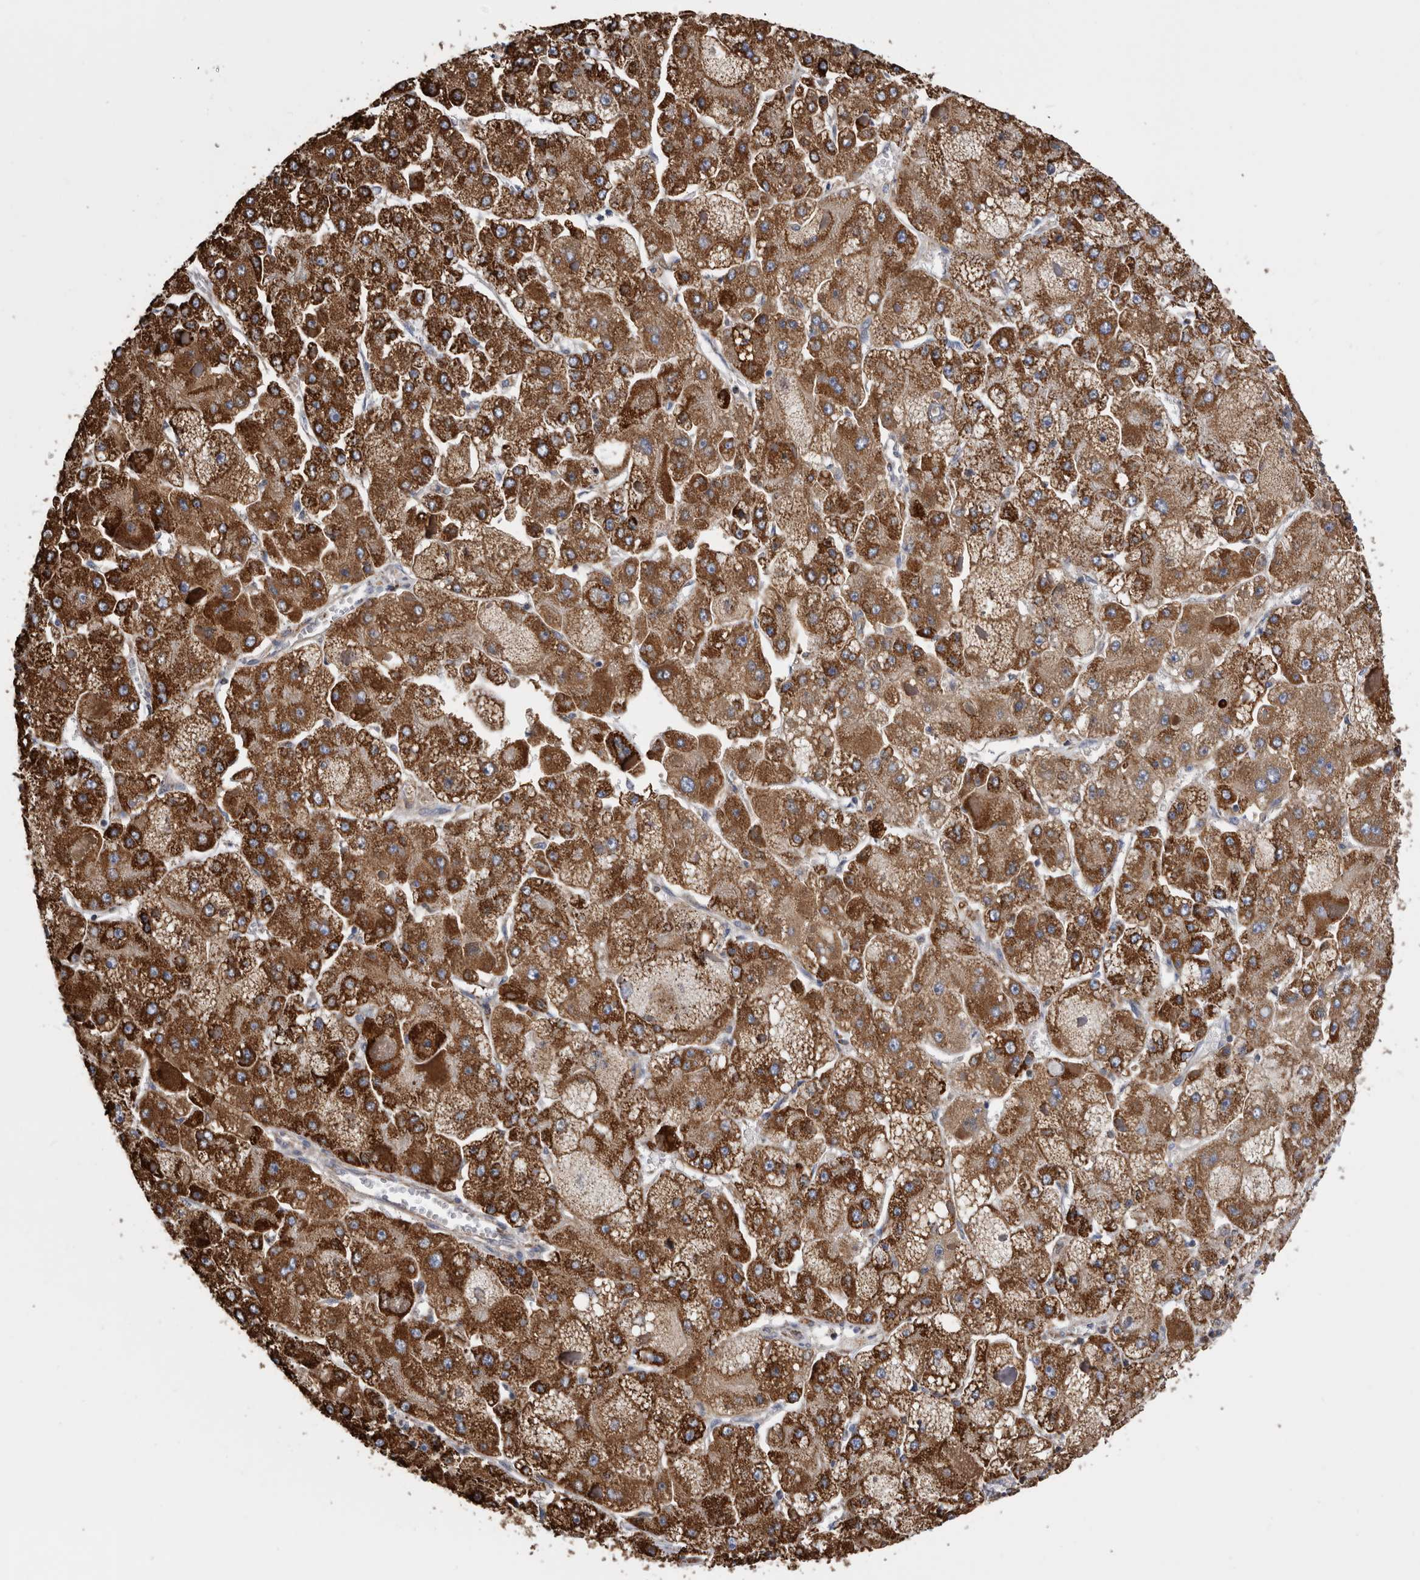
{"staining": {"intensity": "strong", "quantity": ">75%", "location": "cytoplasmic/membranous"}, "tissue": "liver cancer", "cell_type": "Tumor cells", "image_type": "cancer", "snomed": [{"axis": "morphology", "description": "Carcinoma, Hepatocellular, NOS"}, {"axis": "topography", "description": "Liver"}], "caption": "Tumor cells exhibit high levels of strong cytoplasmic/membranous expression in approximately >75% of cells in liver cancer.", "gene": "WFDC1", "patient": {"sex": "female", "age": 73}}